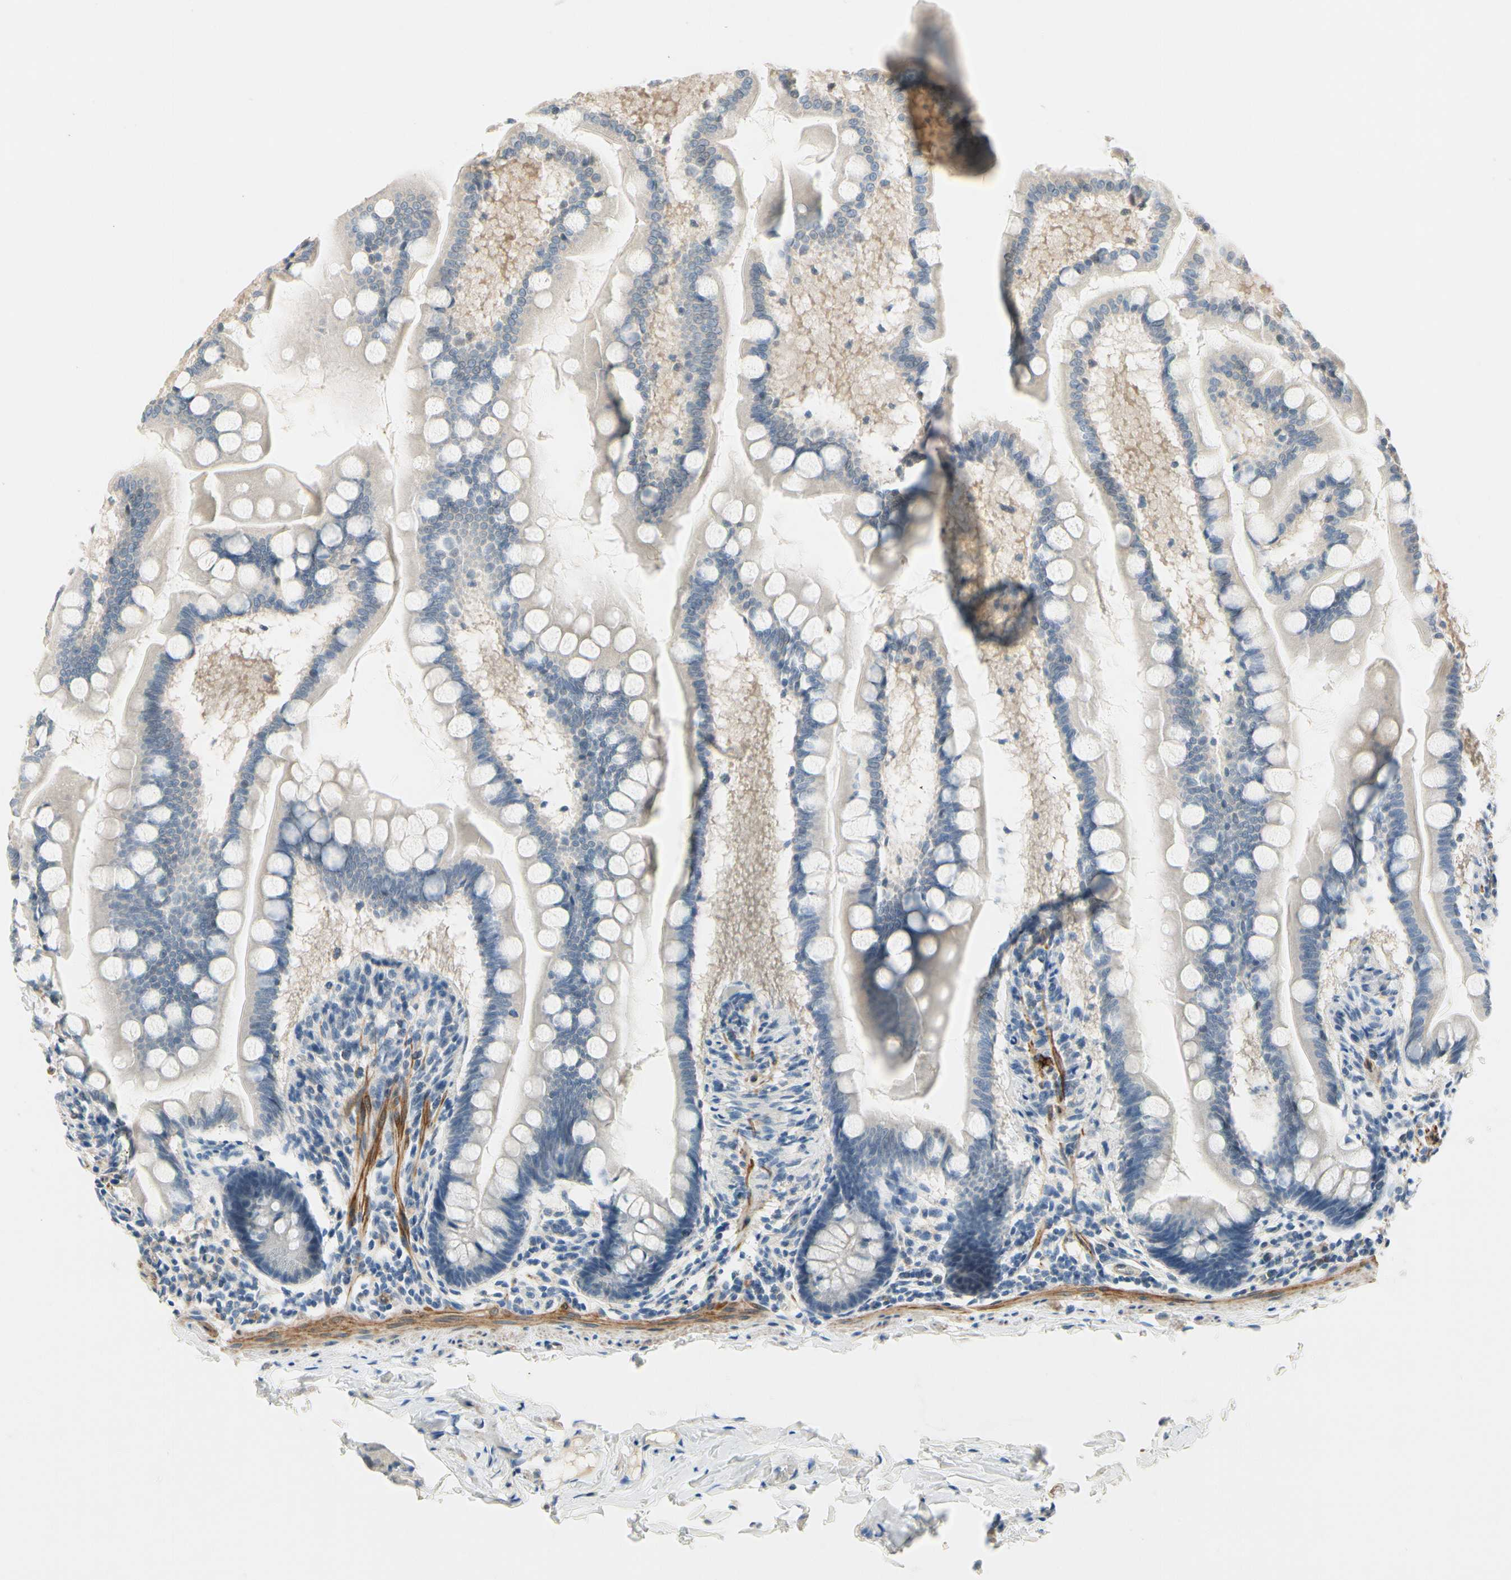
{"staining": {"intensity": "negative", "quantity": "none", "location": "none"}, "tissue": "small intestine", "cell_type": "Glandular cells", "image_type": "normal", "snomed": [{"axis": "morphology", "description": "Normal tissue, NOS"}, {"axis": "topography", "description": "Small intestine"}], "caption": "The IHC histopathology image has no significant positivity in glandular cells of small intestine. (Immunohistochemistry, brightfield microscopy, high magnification).", "gene": "SLC27A6", "patient": {"sex": "male", "age": 41}}